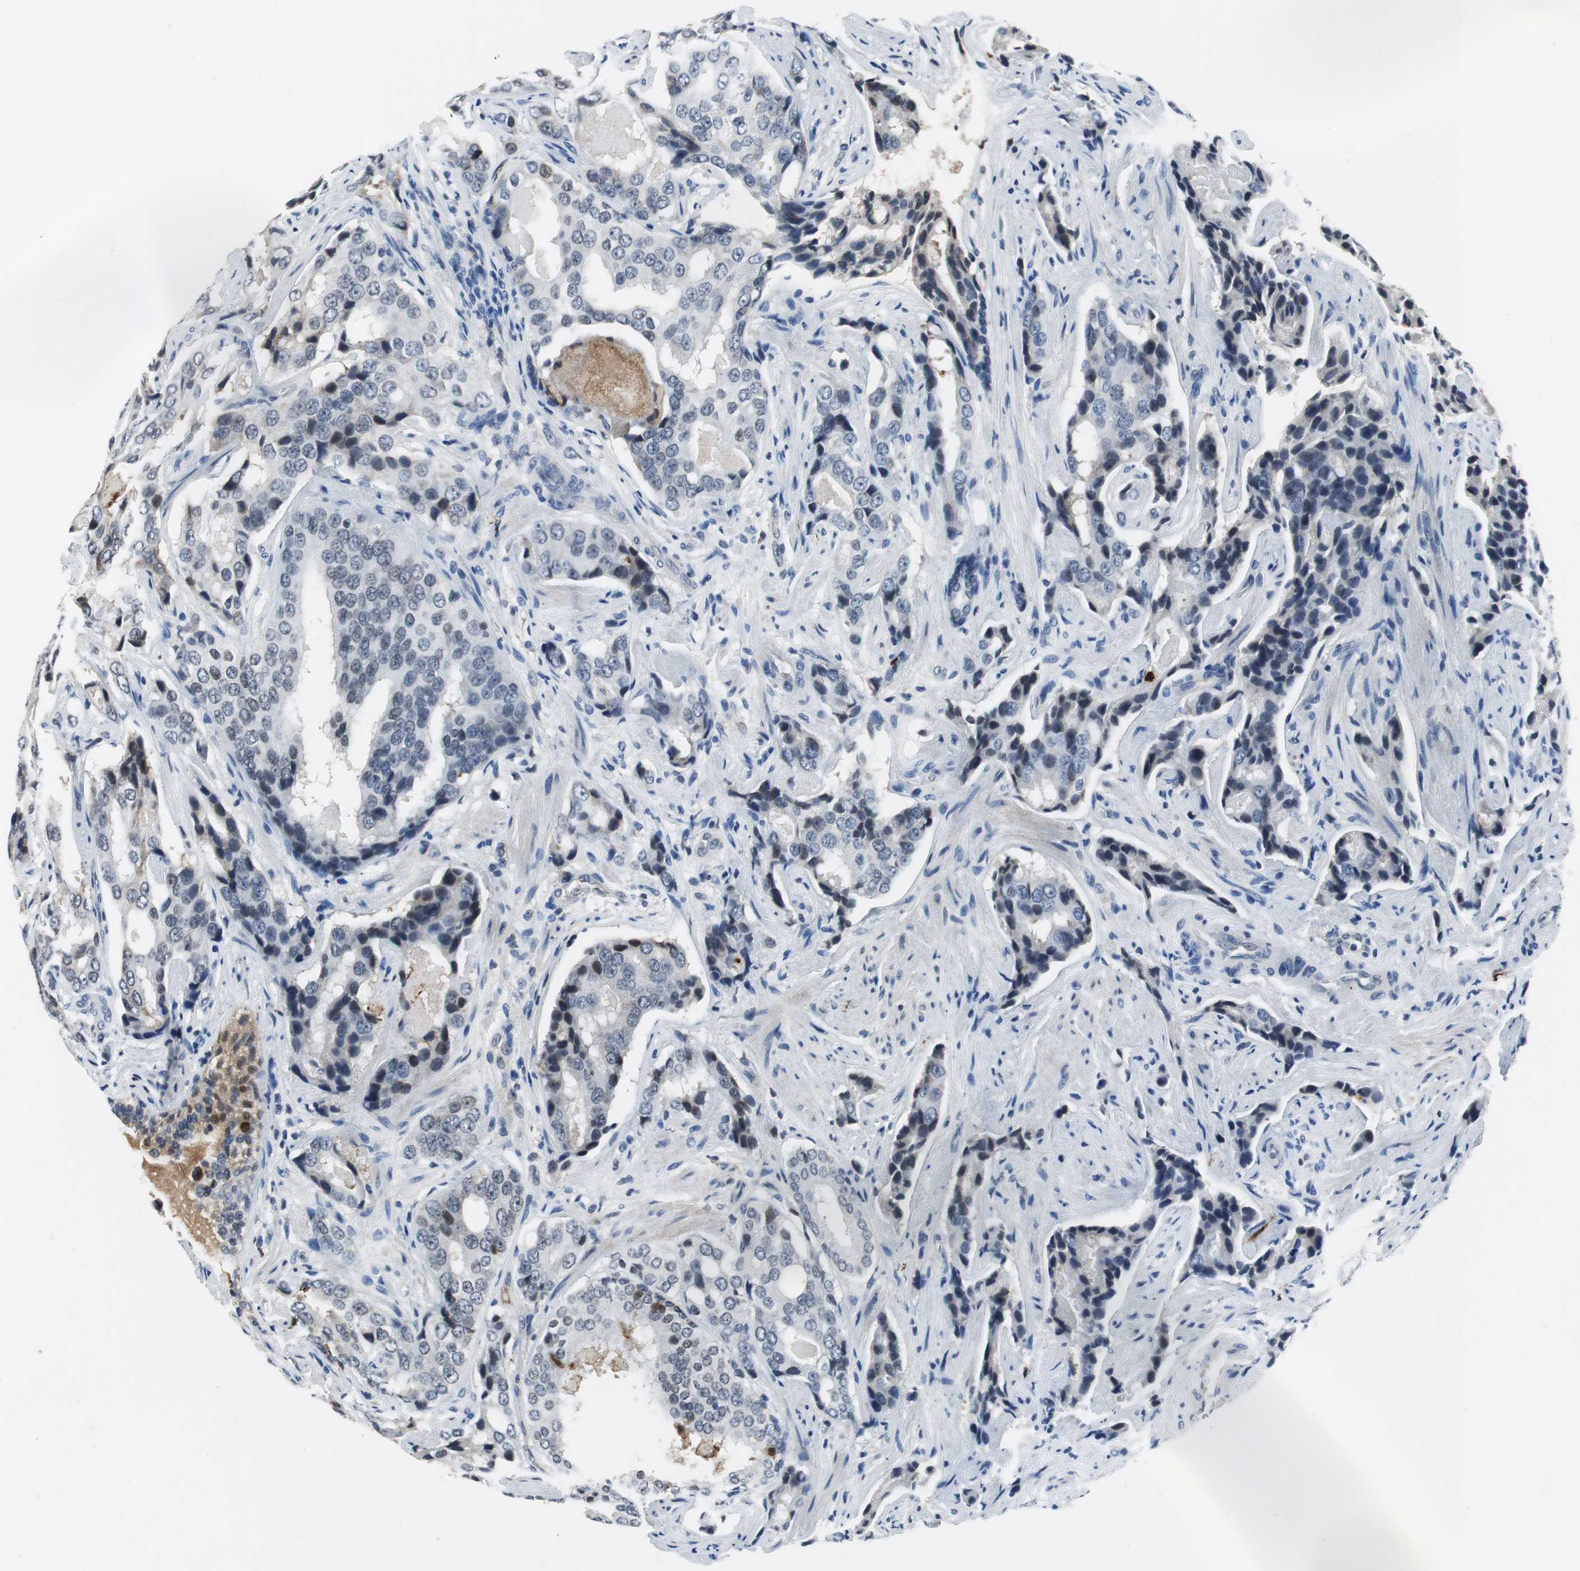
{"staining": {"intensity": "negative", "quantity": "none", "location": "none"}, "tissue": "prostate cancer", "cell_type": "Tumor cells", "image_type": "cancer", "snomed": [{"axis": "morphology", "description": "Adenocarcinoma, High grade"}, {"axis": "topography", "description": "Prostate"}], "caption": "Prostate cancer stained for a protein using immunohistochemistry exhibits no expression tumor cells.", "gene": "ORM1", "patient": {"sex": "male", "age": 58}}